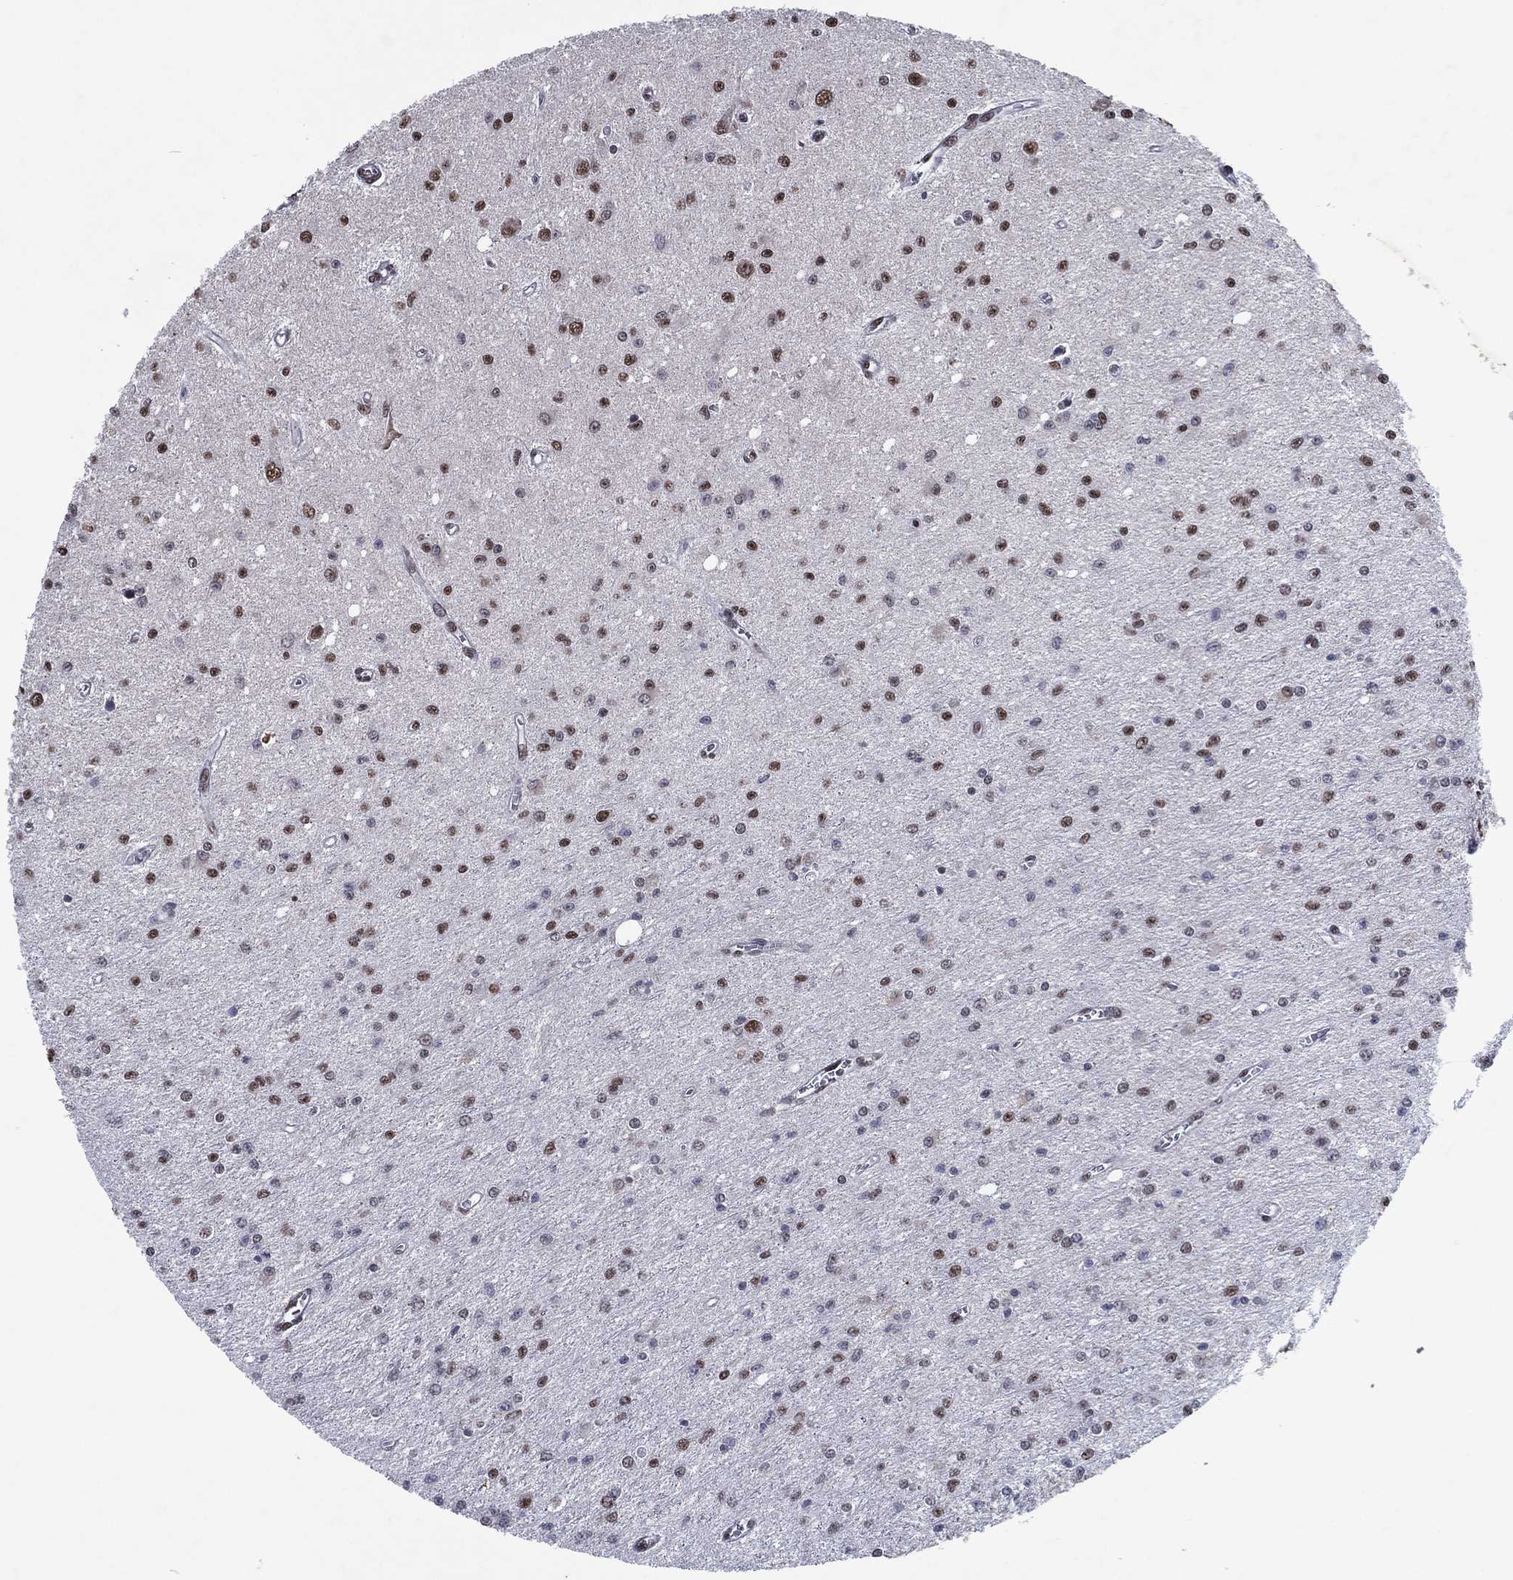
{"staining": {"intensity": "strong", "quantity": ">75%", "location": "nuclear"}, "tissue": "glioma", "cell_type": "Tumor cells", "image_type": "cancer", "snomed": [{"axis": "morphology", "description": "Glioma, malignant, Low grade"}, {"axis": "topography", "description": "Brain"}], "caption": "Glioma stained for a protein (brown) reveals strong nuclear positive expression in approximately >75% of tumor cells.", "gene": "ZBTB42", "patient": {"sex": "female", "age": 45}}